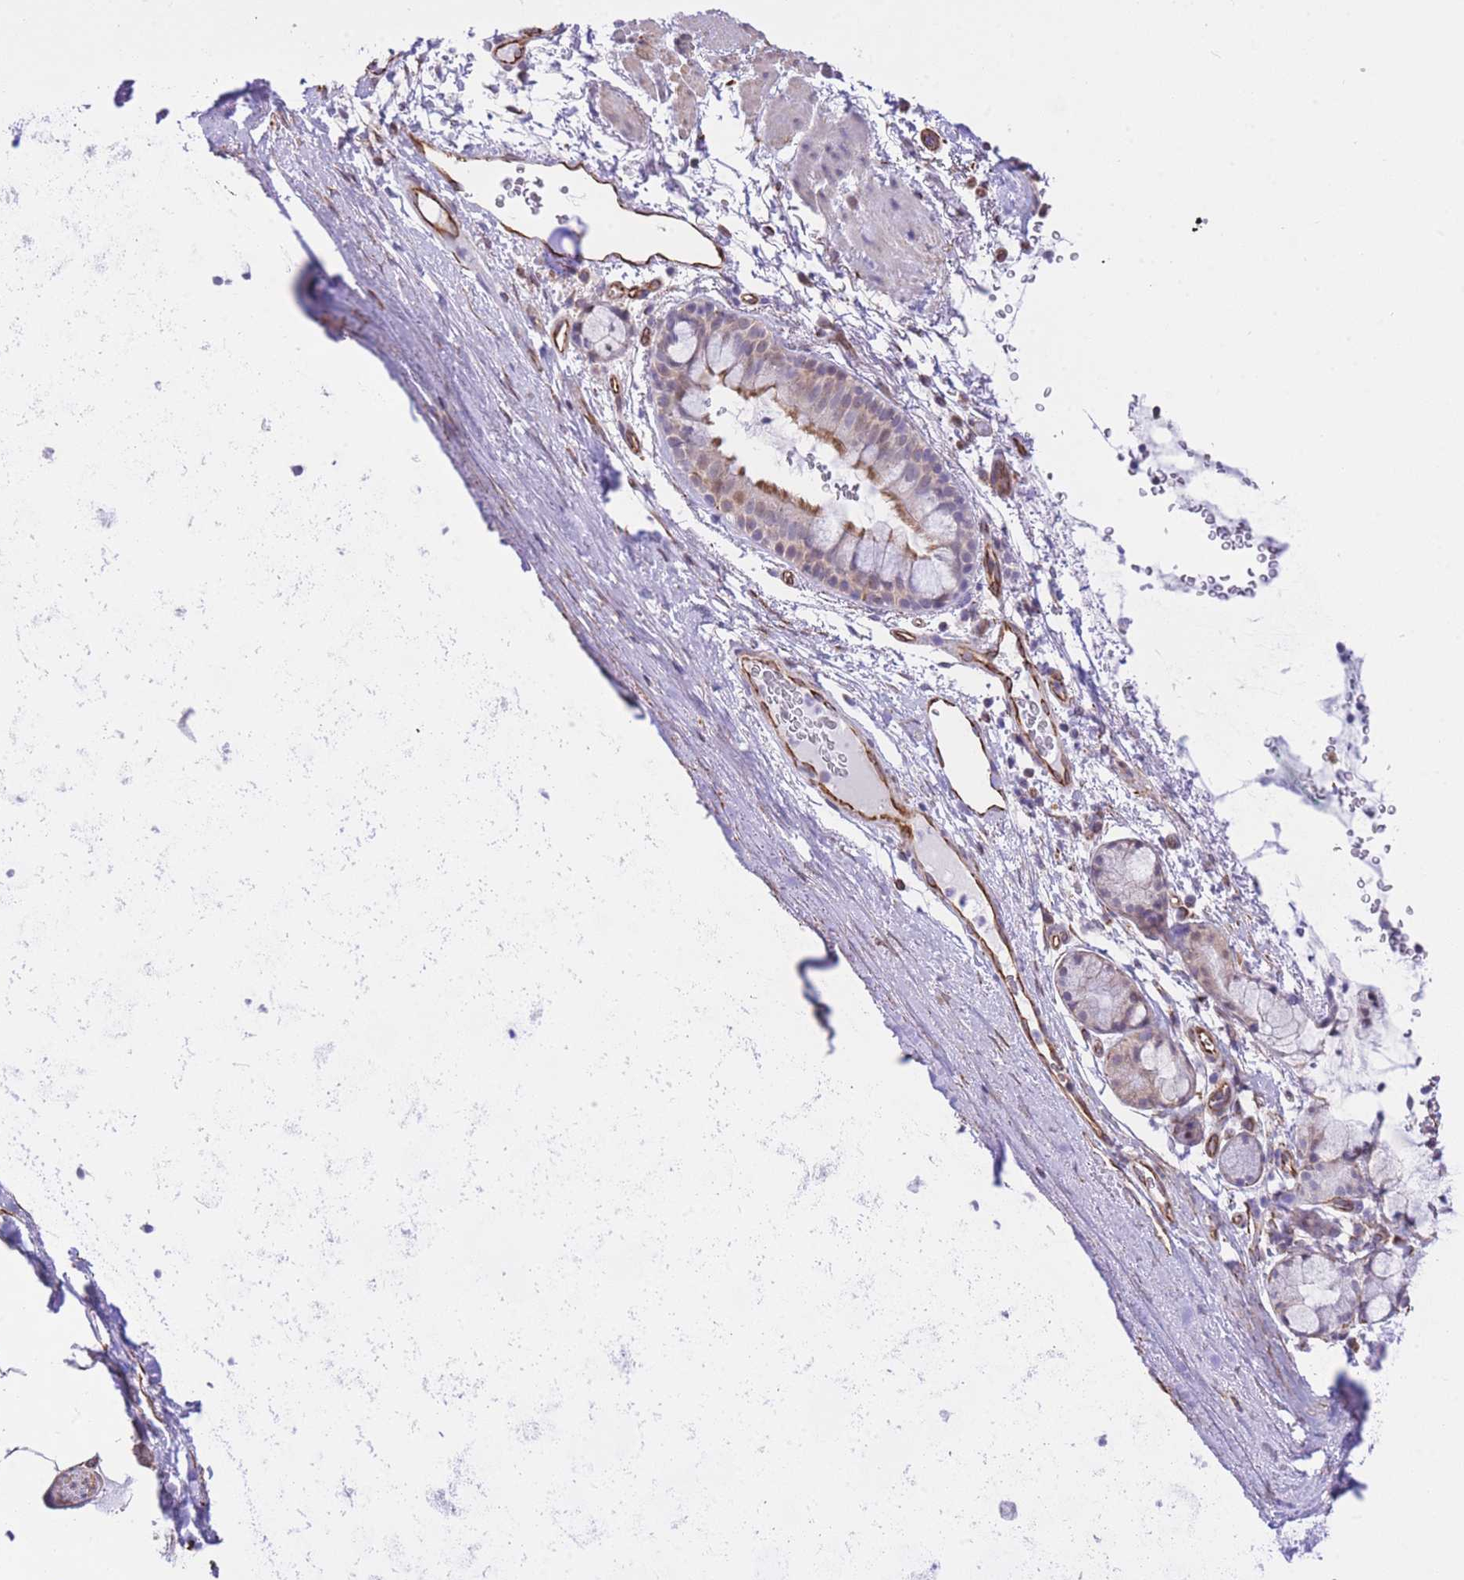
{"staining": {"intensity": "weak", "quantity": "<25%", "location": "cytoplasmic/membranous"}, "tissue": "adipose tissue", "cell_type": "Adipocytes", "image_type": "normal", "snomed": [{"axis": "morphology", "description": "Normal tissue, NOS"}, {"axis": "topography", "description": "Cartilage tissue"}, {"axis": "topography", "description": "Bronchus"}], "caption": "High power microscopy photomicrograph of an immunohistochemistry photomicrograph of unremarkable adipose tissue, revealing no significant expression in adipocytes.", "gene": "PSG11", "patient": {"sex": "female", "age": 72}}